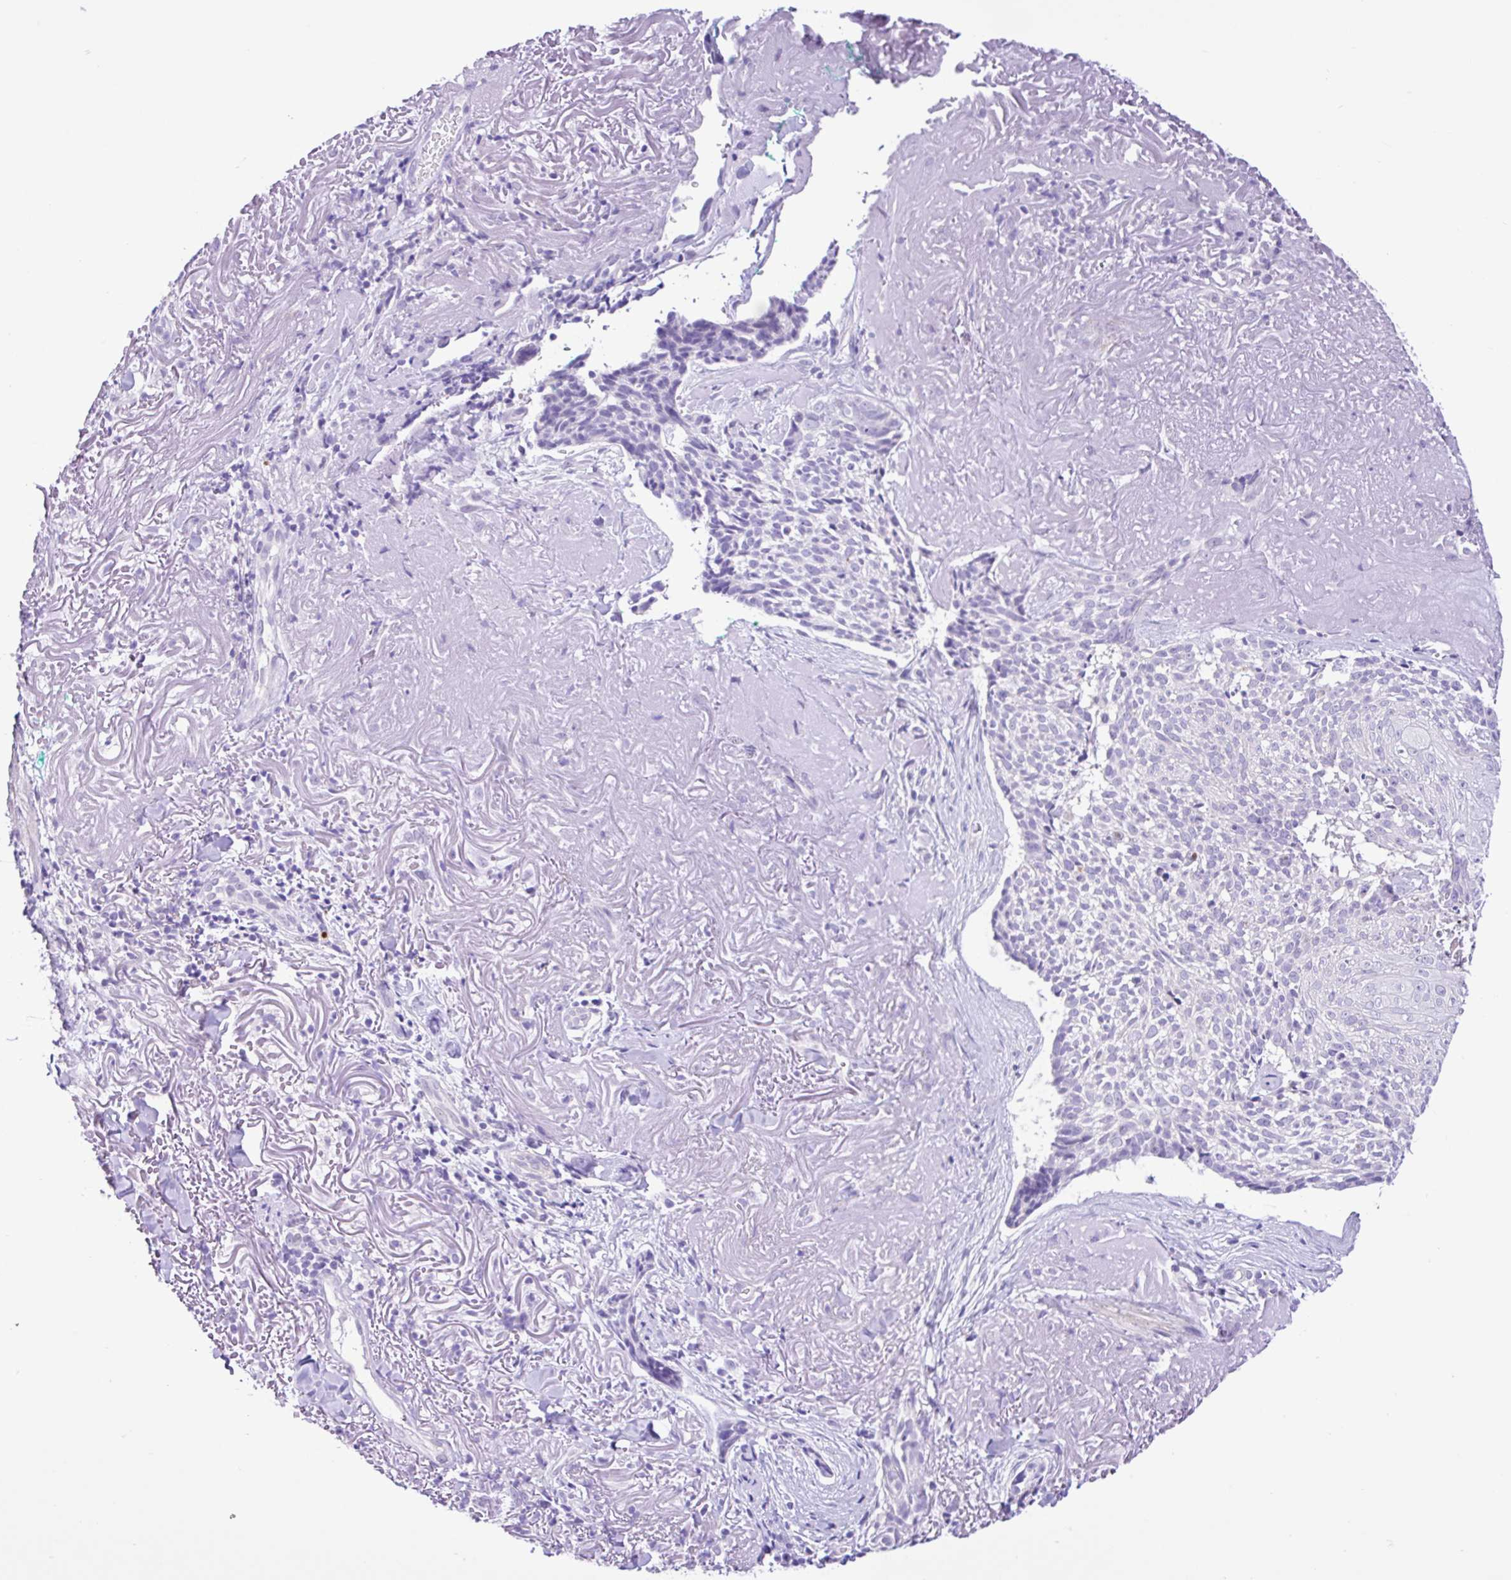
{"staining": {"intensity": "negative", "quantity": "none", "location": "none"}, "tissue": "skin cancer", "cell_type": "Tumor cells", "image_type": "cancer", "snomed": [{"axis": "morphology", "description": "Basal cell carcinoma"}, {"axis": "topography", "description": "Skin"}, {"axis": "topography", "description": "Skin of face"}], "caption": "The image shows no staining of tumor cells in skin cancer (basal cell carcinoma).", "gene": "ANO4", "patient": {"sex": "female", "age": 95}}